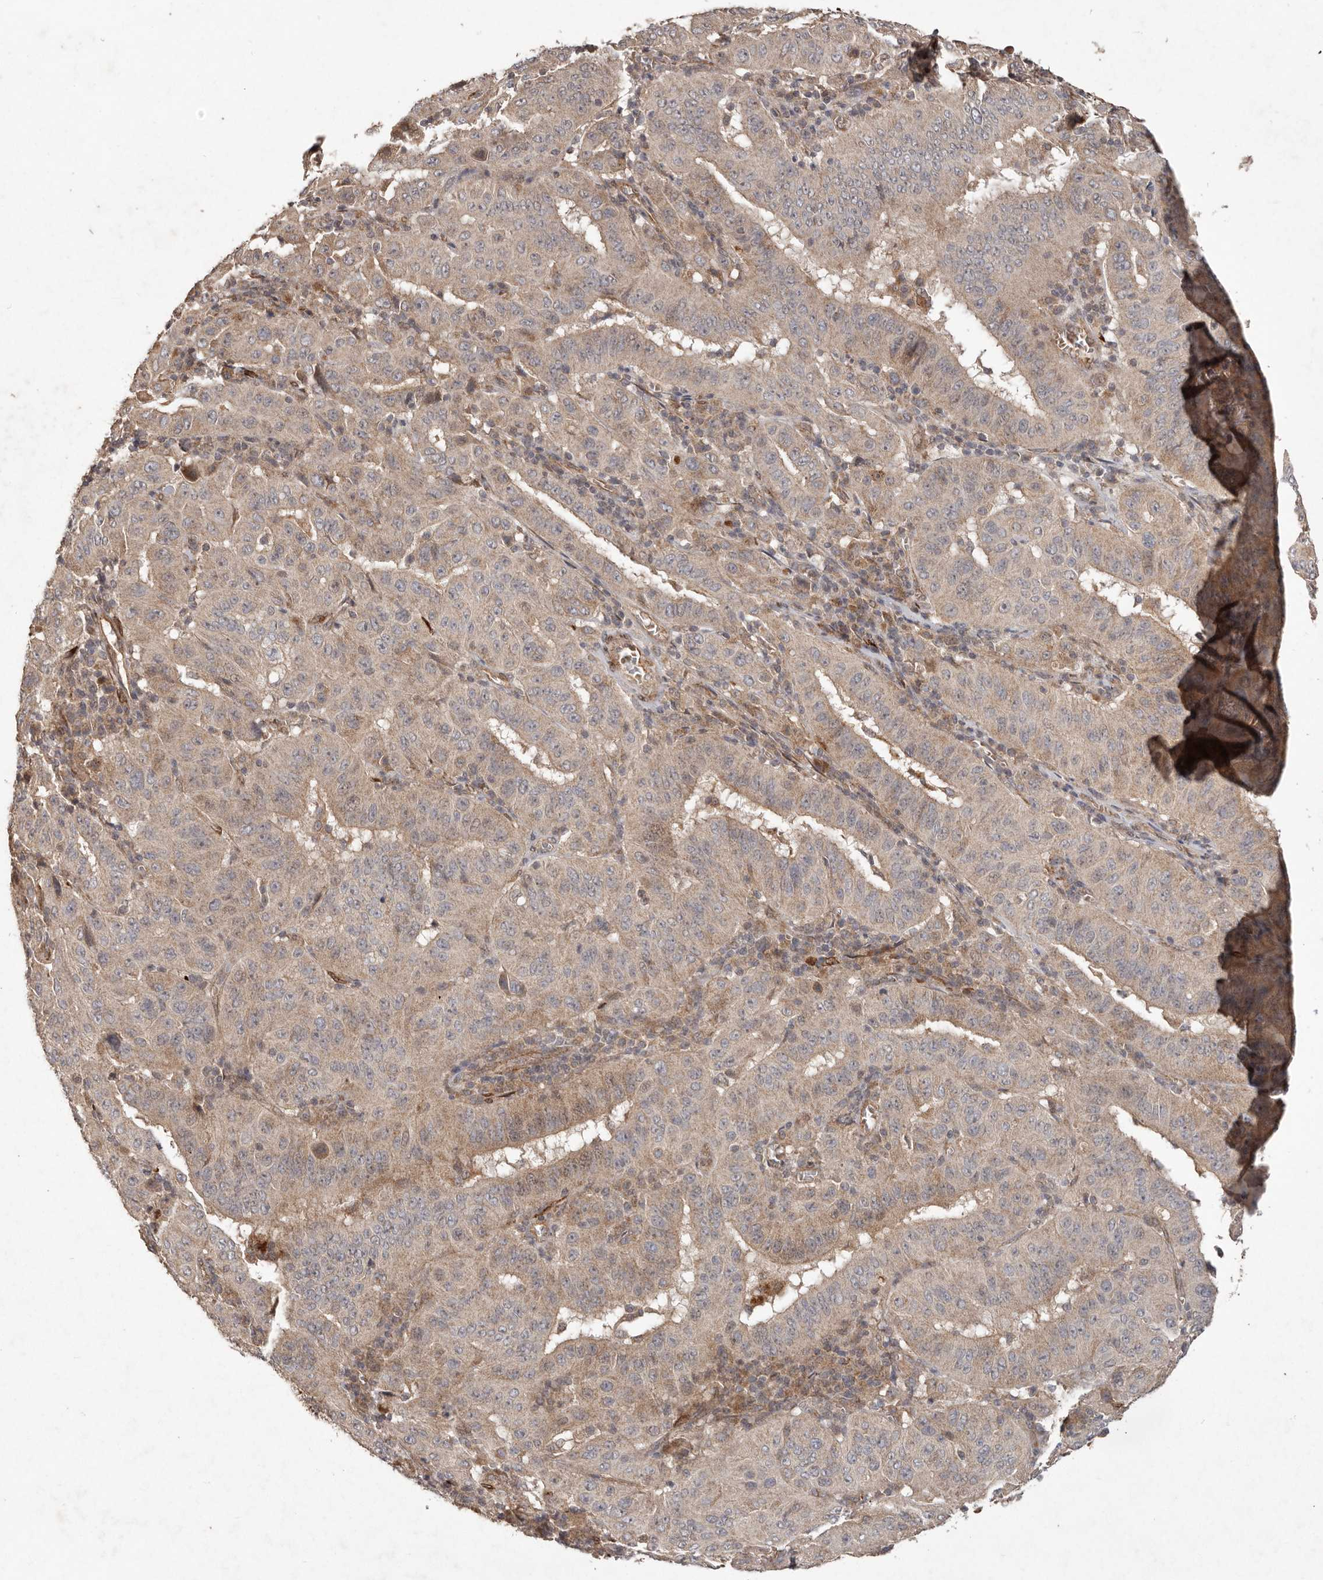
{"staining": {"intensity": "weak", "quantity": ">75%", "location": "cytoplasmic/membranous"}, "tissue": "pancreatic cancer", "cell_type": "Tumor cells", "image_type": "cancer", "snomed": [{"axis": "morphology", "description": "Adenocarcinoma, NOS"}, {"axis": "topography", "description": "Pancreas"}], "caption": "Immunohistochemistry staining of pancreatic adenocarcinoma, which displays low levels of weak cytoplasmic/membranous expression in approximately >75% of tumor cells indicating weak cytoplasmic/membranous protein expression. The staining was performed using DAB (3,3'-diaminobenzidine) (brown) for protein detection and nuclei were counterstained in hematoxylin (blue).", "gene": "PLOD2", "patient": {"sex": "male", "age": 63}}